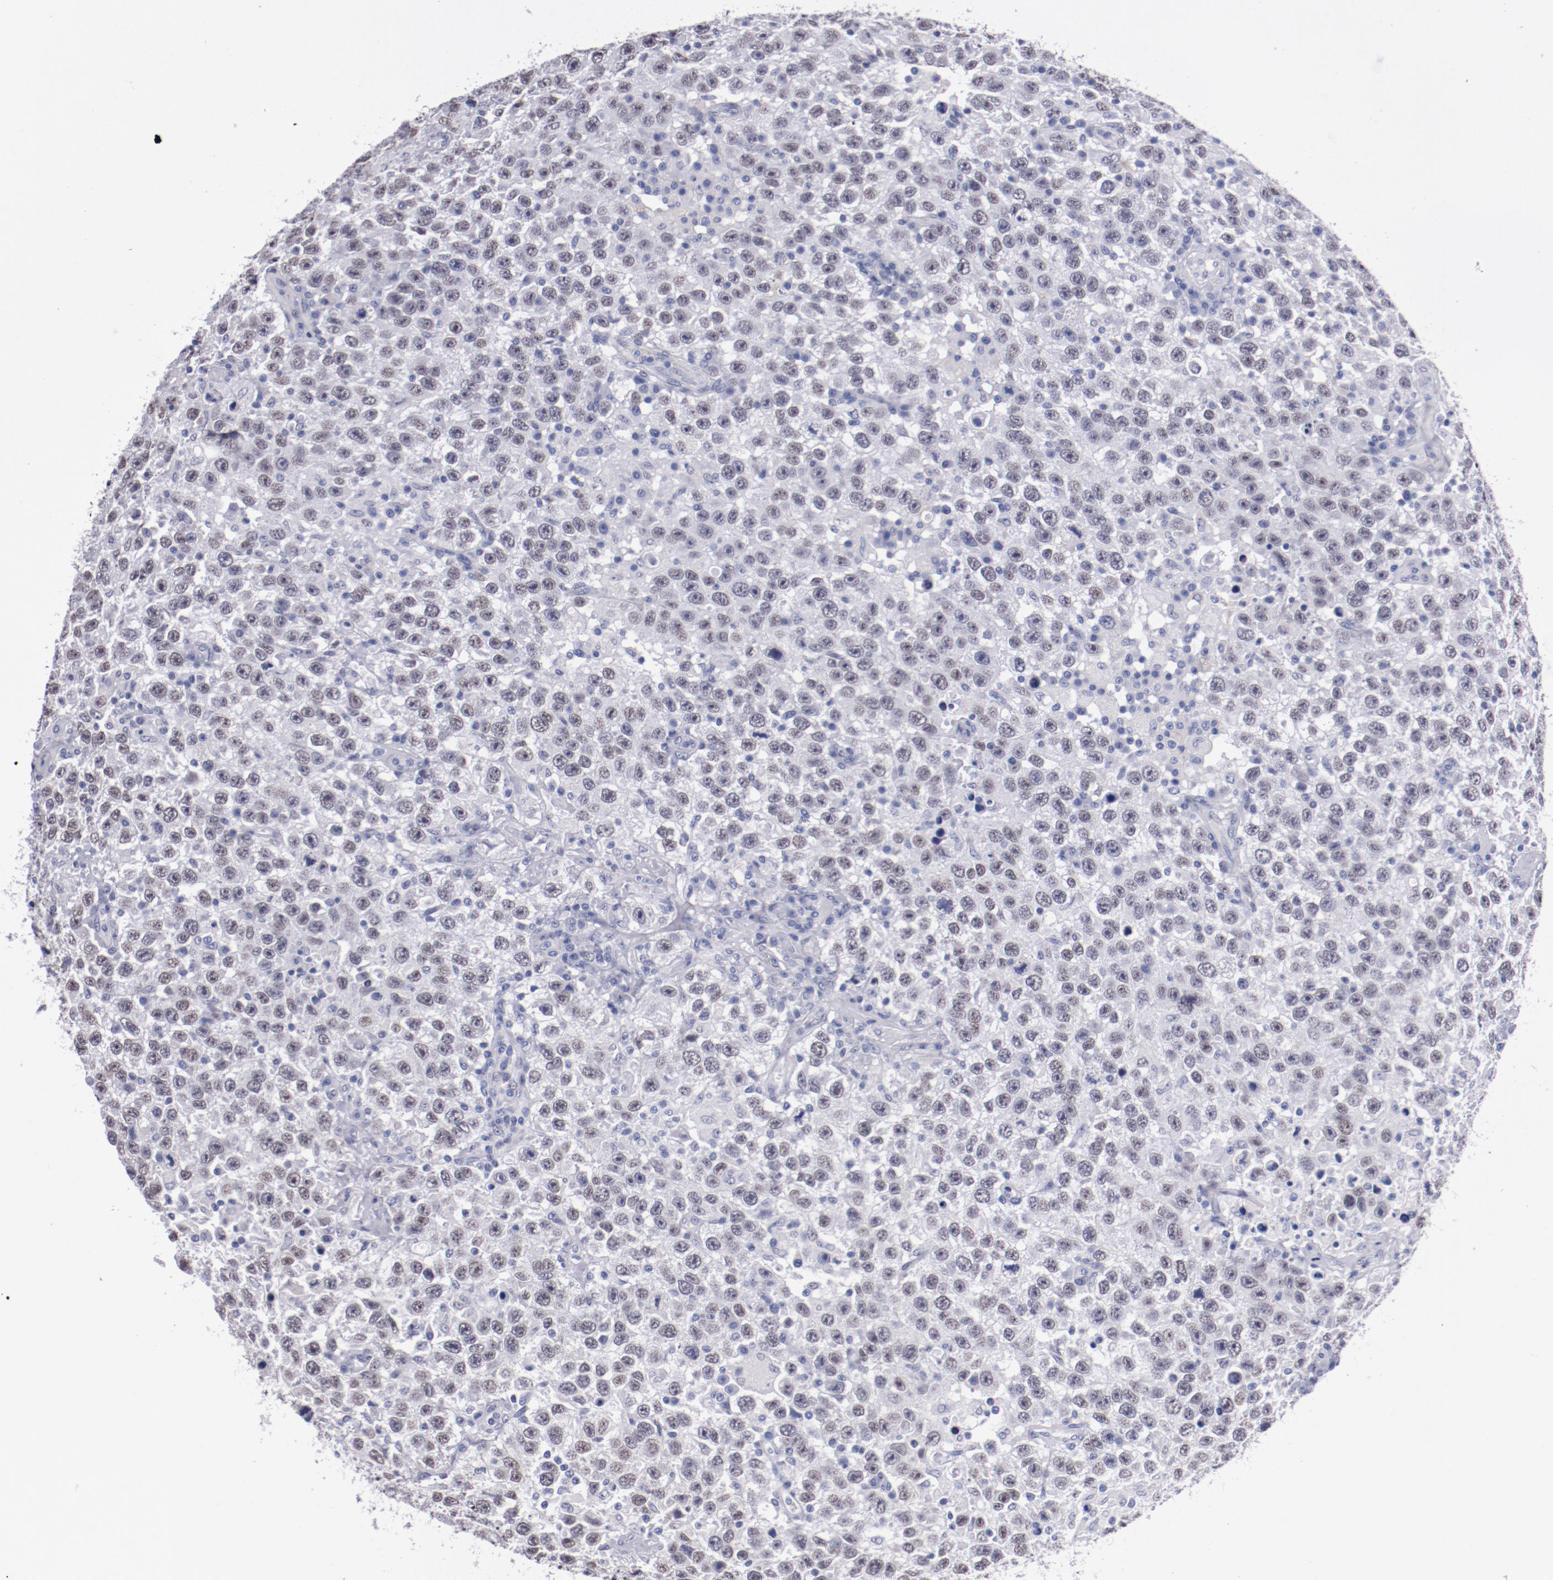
{"staining": {"intensity": "weak", "quantity": ">75%", "location": "nuclear"}, "tissue": "testis cancer", "cell_type": "Tumor cells", "image_type": "cancer", "snomed": [{"axis": "morphology", "description": "Seminoma, NOS"}, {"axis": "topography", "description": "Testis"}], "caption": "Immunohistochemical staining of human testis cancer exhibits low levels of weak nuclear expression in approximately >75% of tumor cells.", "gene": "HNF1B", "patient": {"sex": "male", "age": 41}}